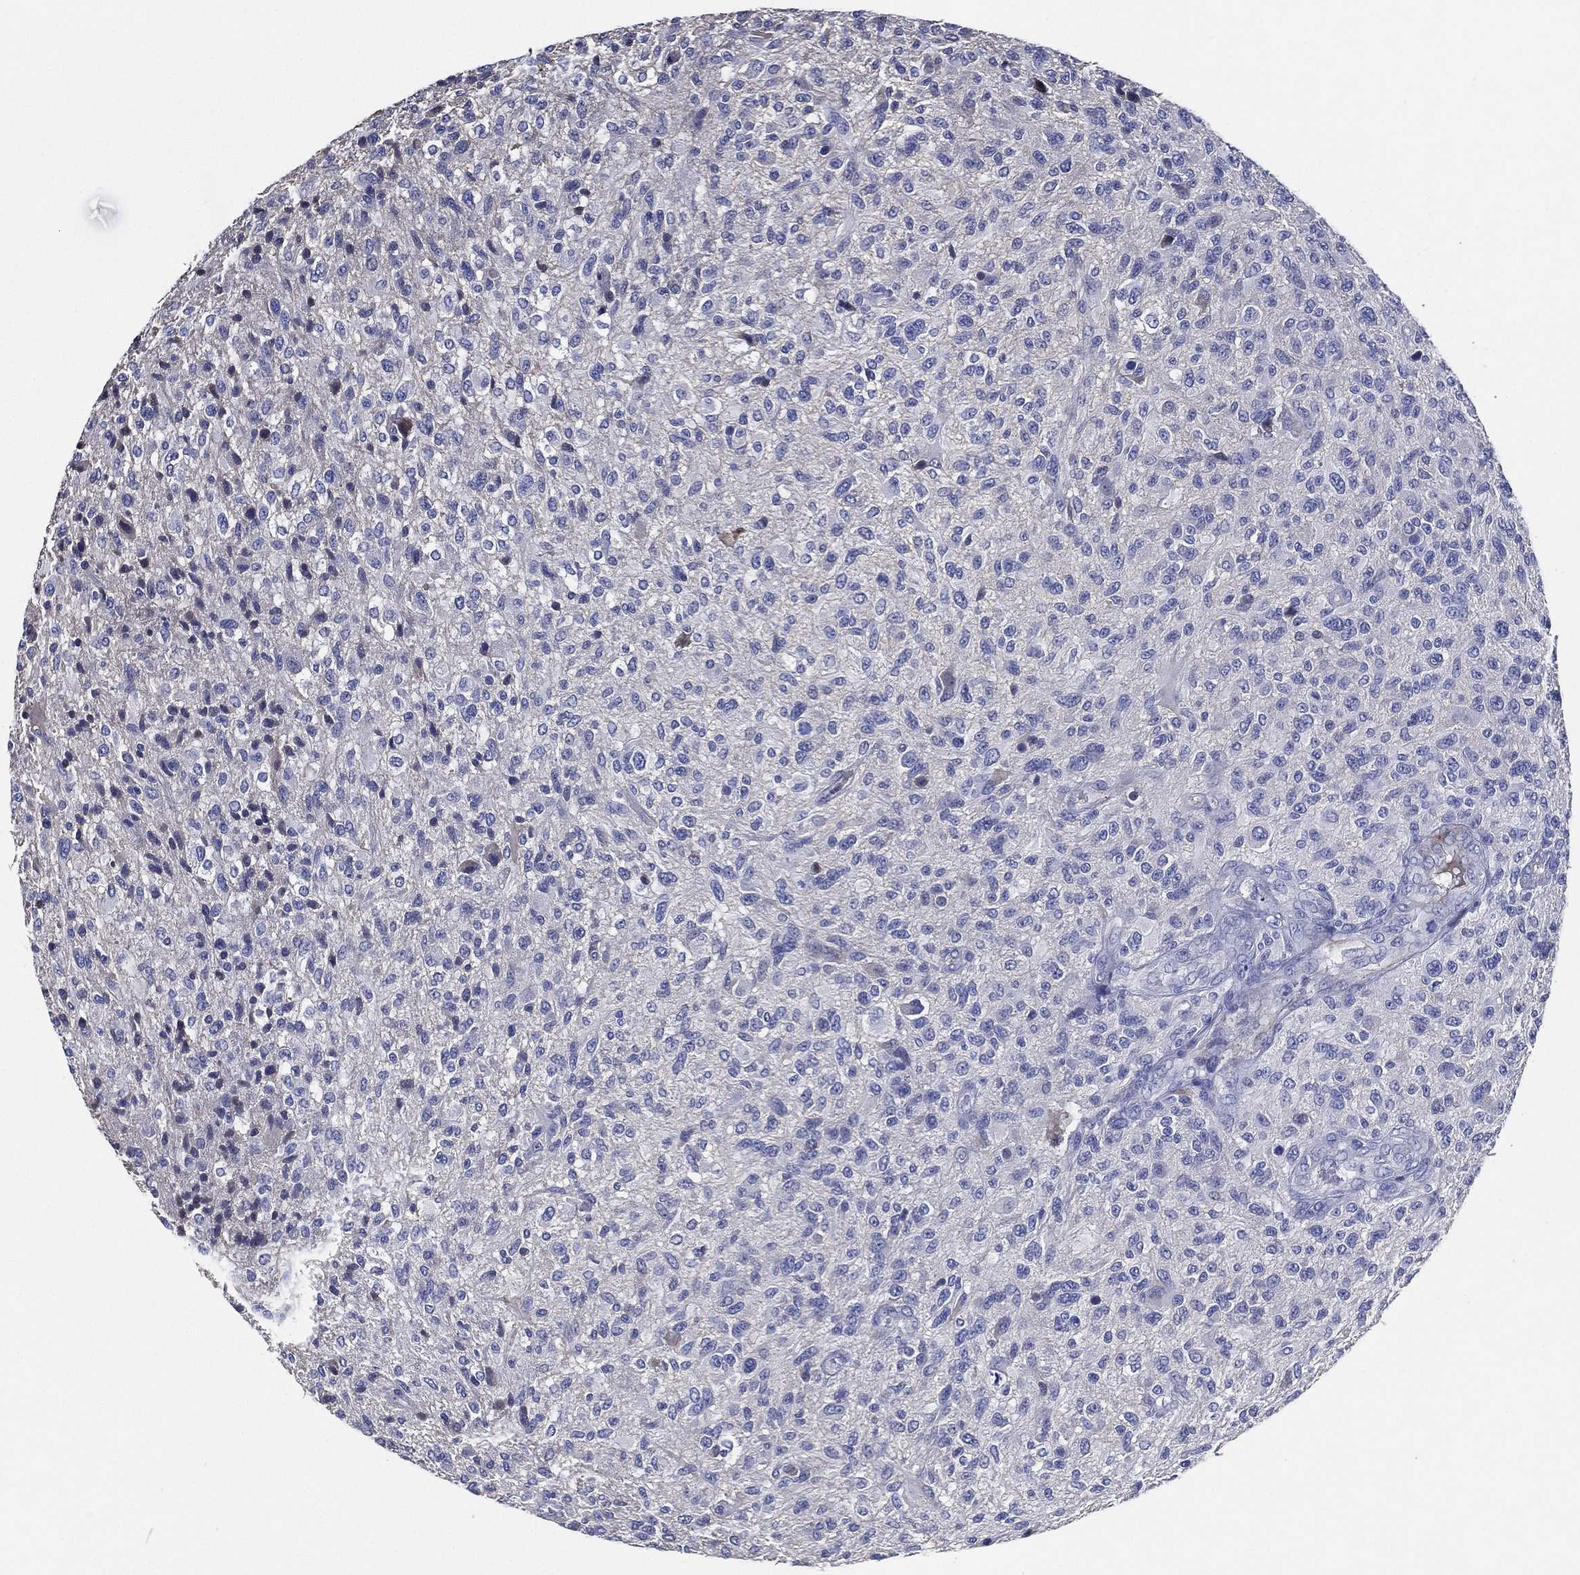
{"staining": {"intensity": "negative", "quantity": "none", "location": "none"}, "tissue": "glioma", "cell_type": "Tumor cells", "image_type": "cancer", "snomed": [{"axis": "morphology", "description": "Glioma, malignant, High grade"}, {"axis": "topography", "description": "Brain"}], "caption": "Tumor cells show no significant protein expression in glioma.", "gene": "TMPRSS11D", "patient": {"sex": "male", "age": 47}}